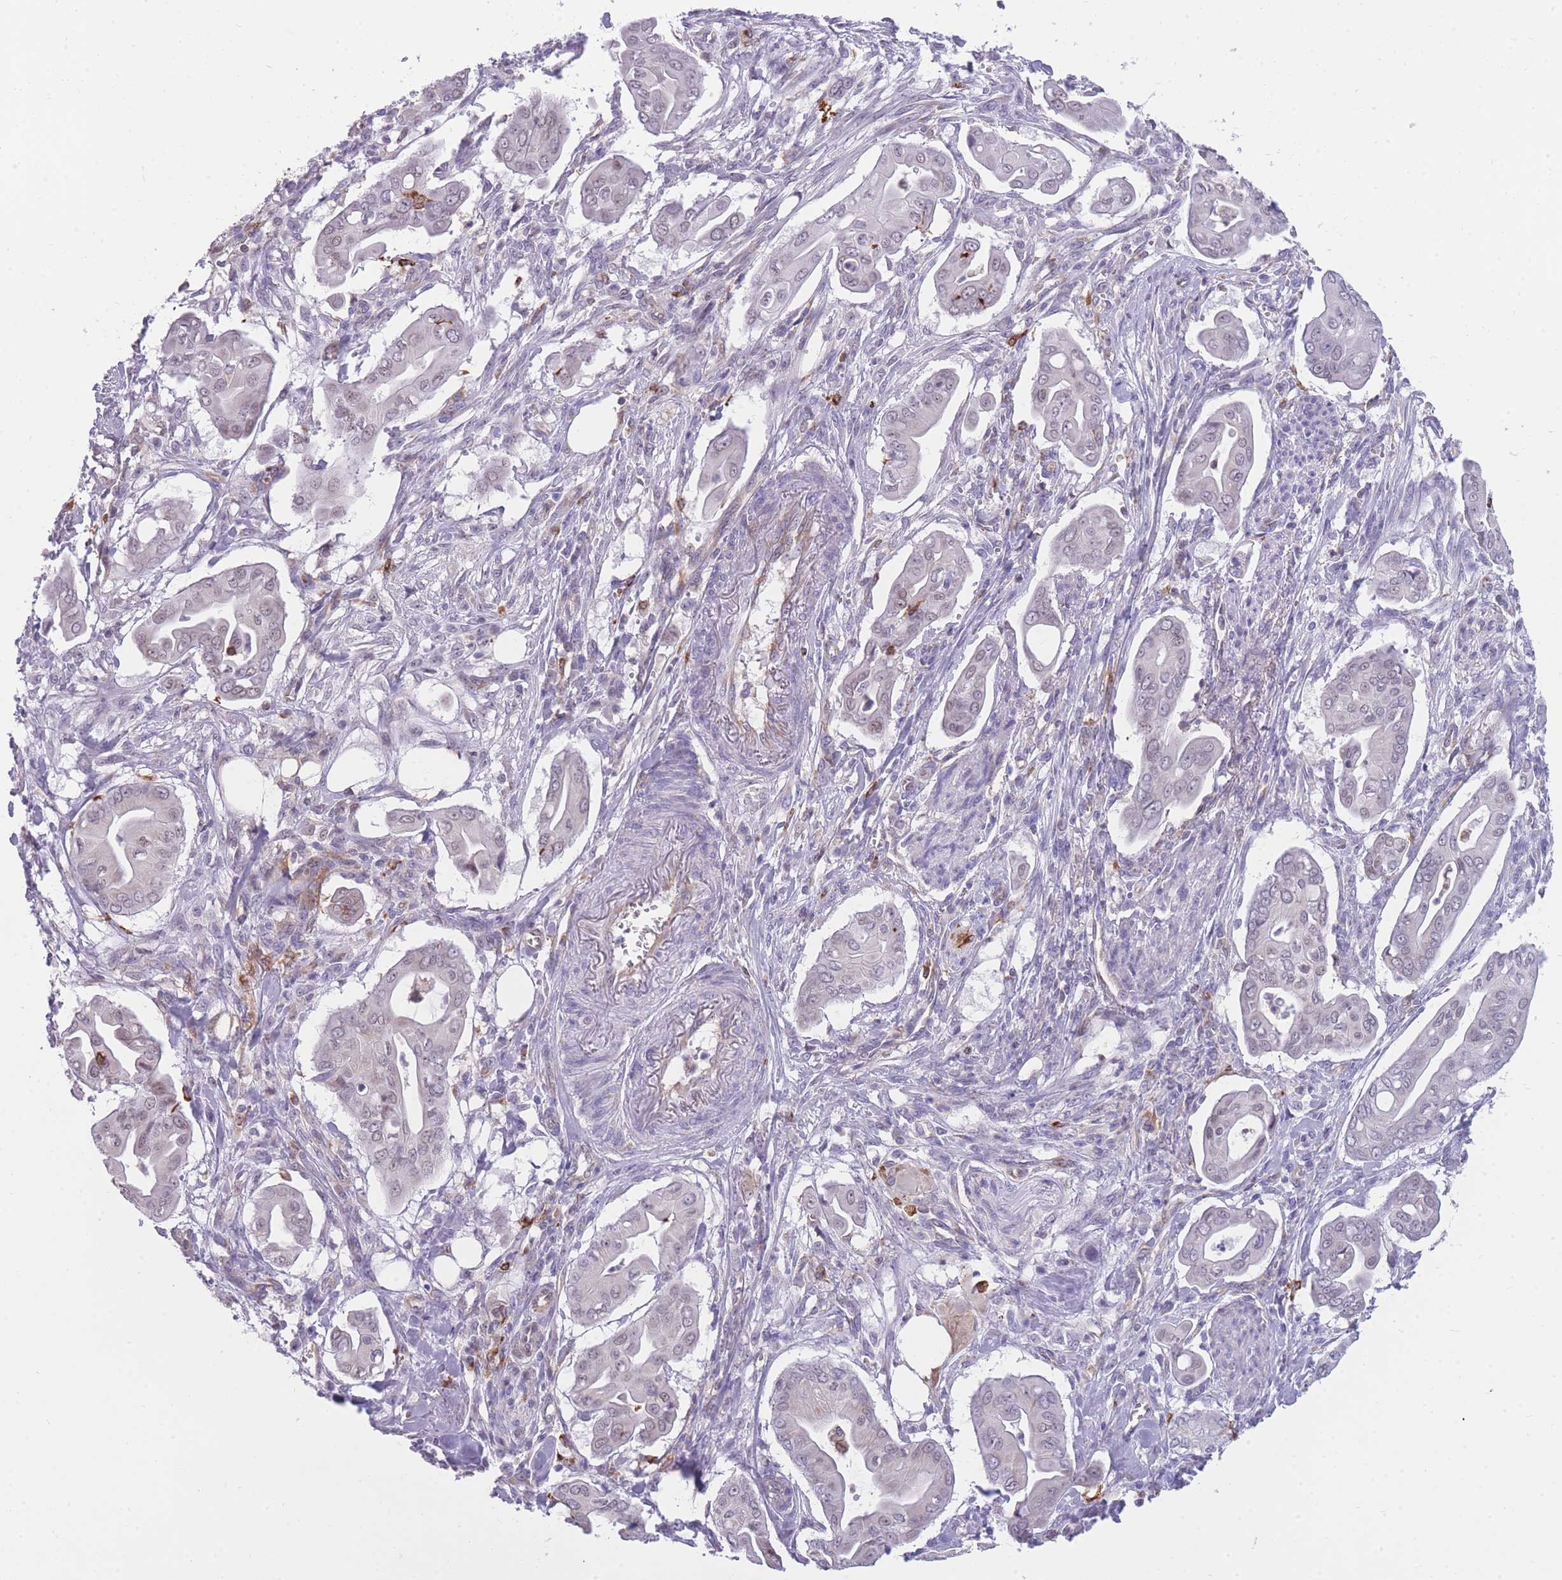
{"staining": {"intensity": "negative", "quantity": "none", "location": "none"}, "tissue": "pancreatic cancer", "cell_type": "Tumor cells", "image_type": "cancer", "snomed": [{"axis": "morphology", "description": "Adenocarcinoma, NOS"}, {"axis": "topography", "description": "Pancreas"}], "caption": "The histopathology image displays no staining of tumor cells in adenocarcinoma (pancreatic).", "gene": "ZNF662", "patient": {"sex": "male", "age": 71}}